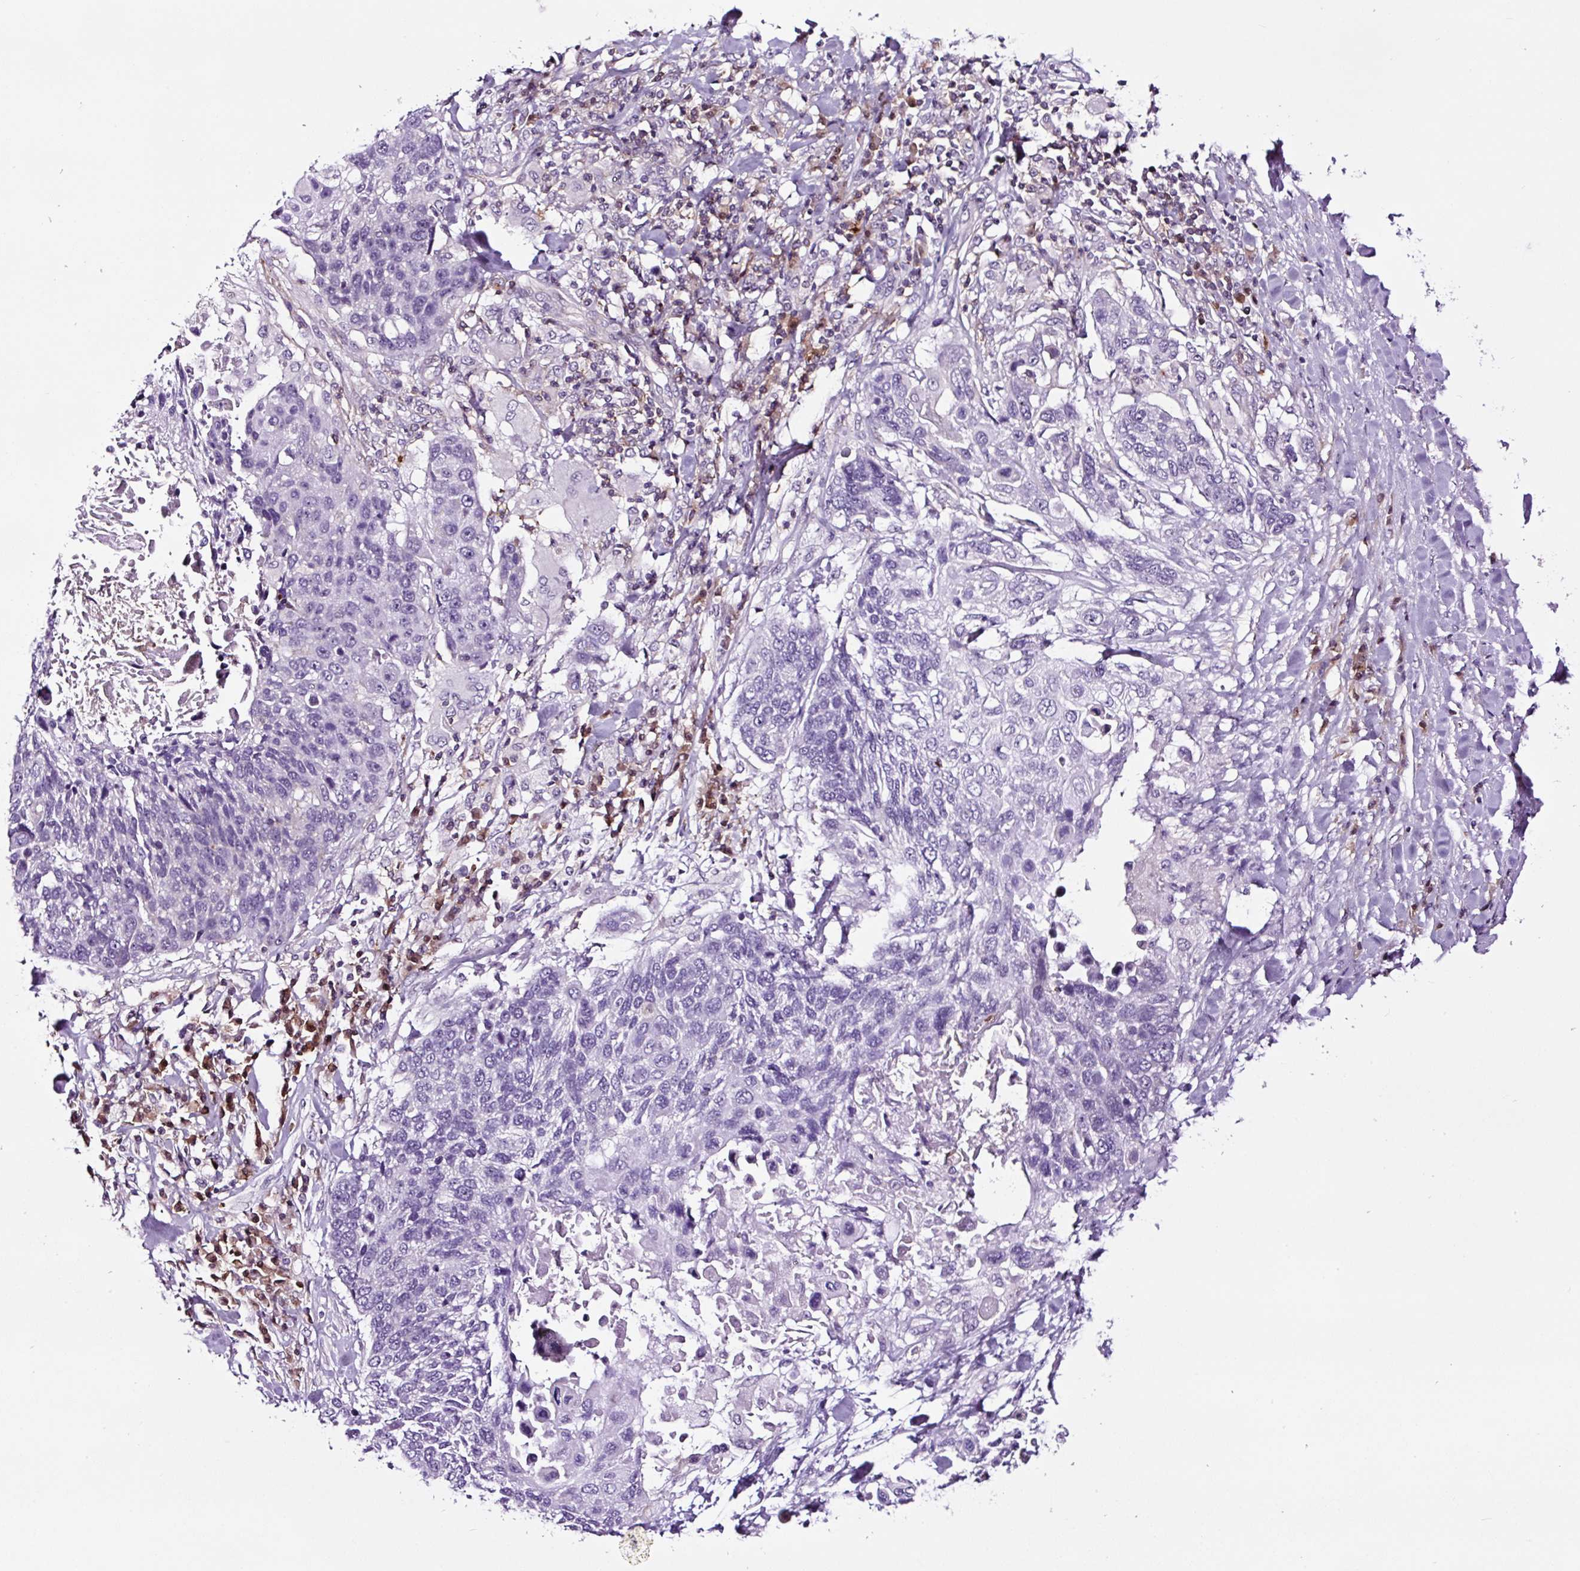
{"staining": {"intensity": "negative", "quantity": "none", "location": "none"}, "tissue": "lung cancer", "cell_type": "Tumor cells", "image_type": "cancer", "snomed": [{"axis": "morphology", "description": "Squamous cell carcinoma, NOS"}, {"axis": "topography", "description": "Lung"}], "caption": "High power microscopy micrograph of an immunohistochemistry photomicrograph of lung cancer (squamous cell carcinoma), revealing no significant staining in tumor cells.", "gene": "TAFA3", "patient": {"sex": "male", "age": 66}}